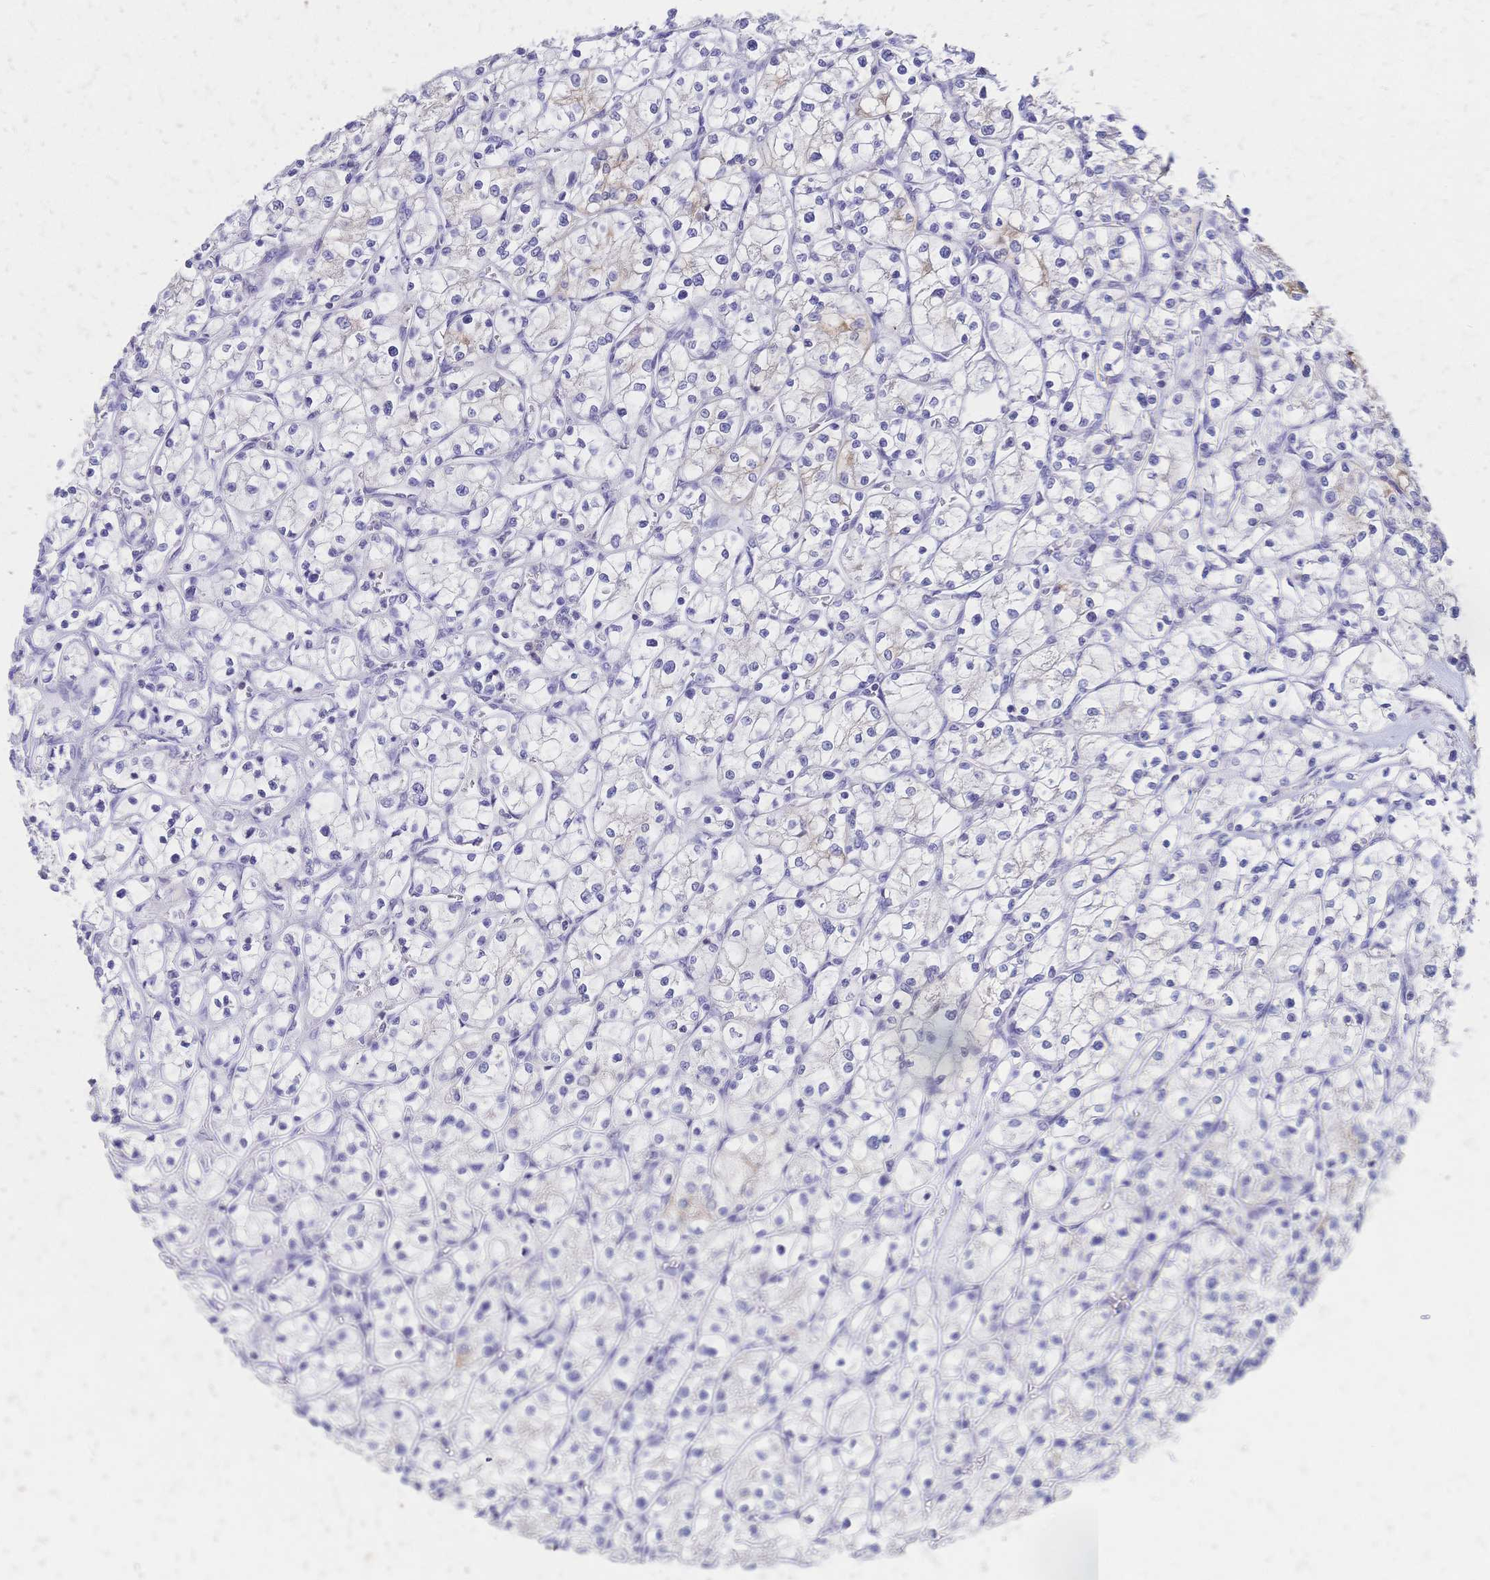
{"staining": {"intensity": "negative", "quantity": "none", "location": "none"}, "tissue": "renal cancer", "cell_type": "Tumor cells", "image_type": "cancer", "snomed": [{"axis": "morphology", "description": "Adenocarcinoma, NOS"}, {"axis": "topography", "description": "Kidney"}], "caption": "Adenocarcinoma (renal) was stained to show a protein in brown. There is no significant staining in tumor cells. (DAB (3,3'-diaminobenzidine) immunohistochemistry visualized using brightfield microscopy, high magnification).", "gene": "DTNB", "patient": {"sex": "female", "age": 64}}